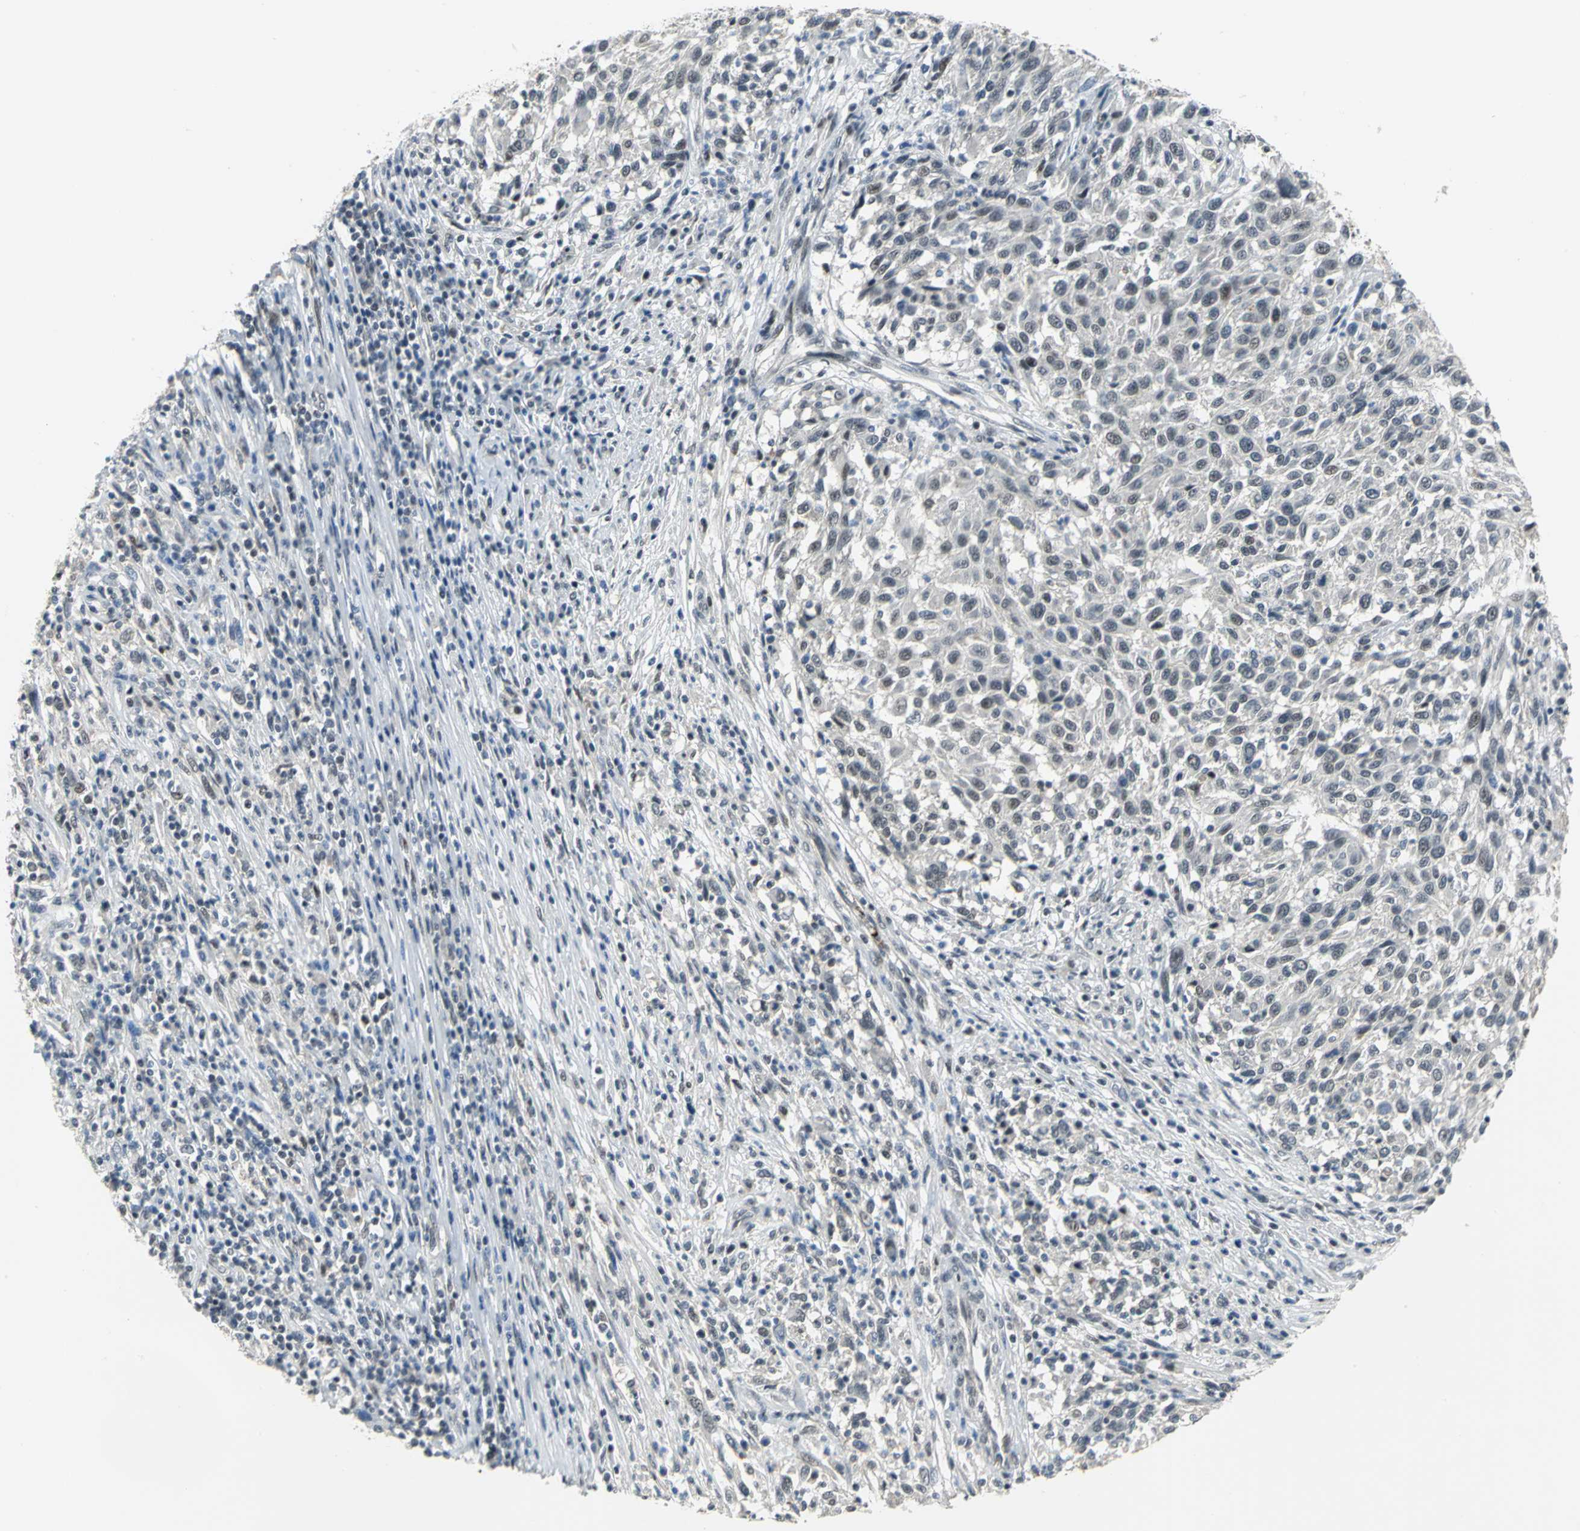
{"staining": {"intensity": "moderate", "quantity": "25%-75%", "location": "nuclear"}, "tissue": "melanoma", "cell_type": "Tumor cells", "image_type": "cancer", "snomed": [{"axis": "morphology", "description": "Malignant melanoma, Metastatic site"}, {"axis": "topography", "description": "Lymph node"}], "caption": "Protein staining demonstrates moderate nuclear staining in about 25%-75% of tumor cells in melanoma.", "gene": "GLI3", "patient": {"sex": "male", "age": 61}}